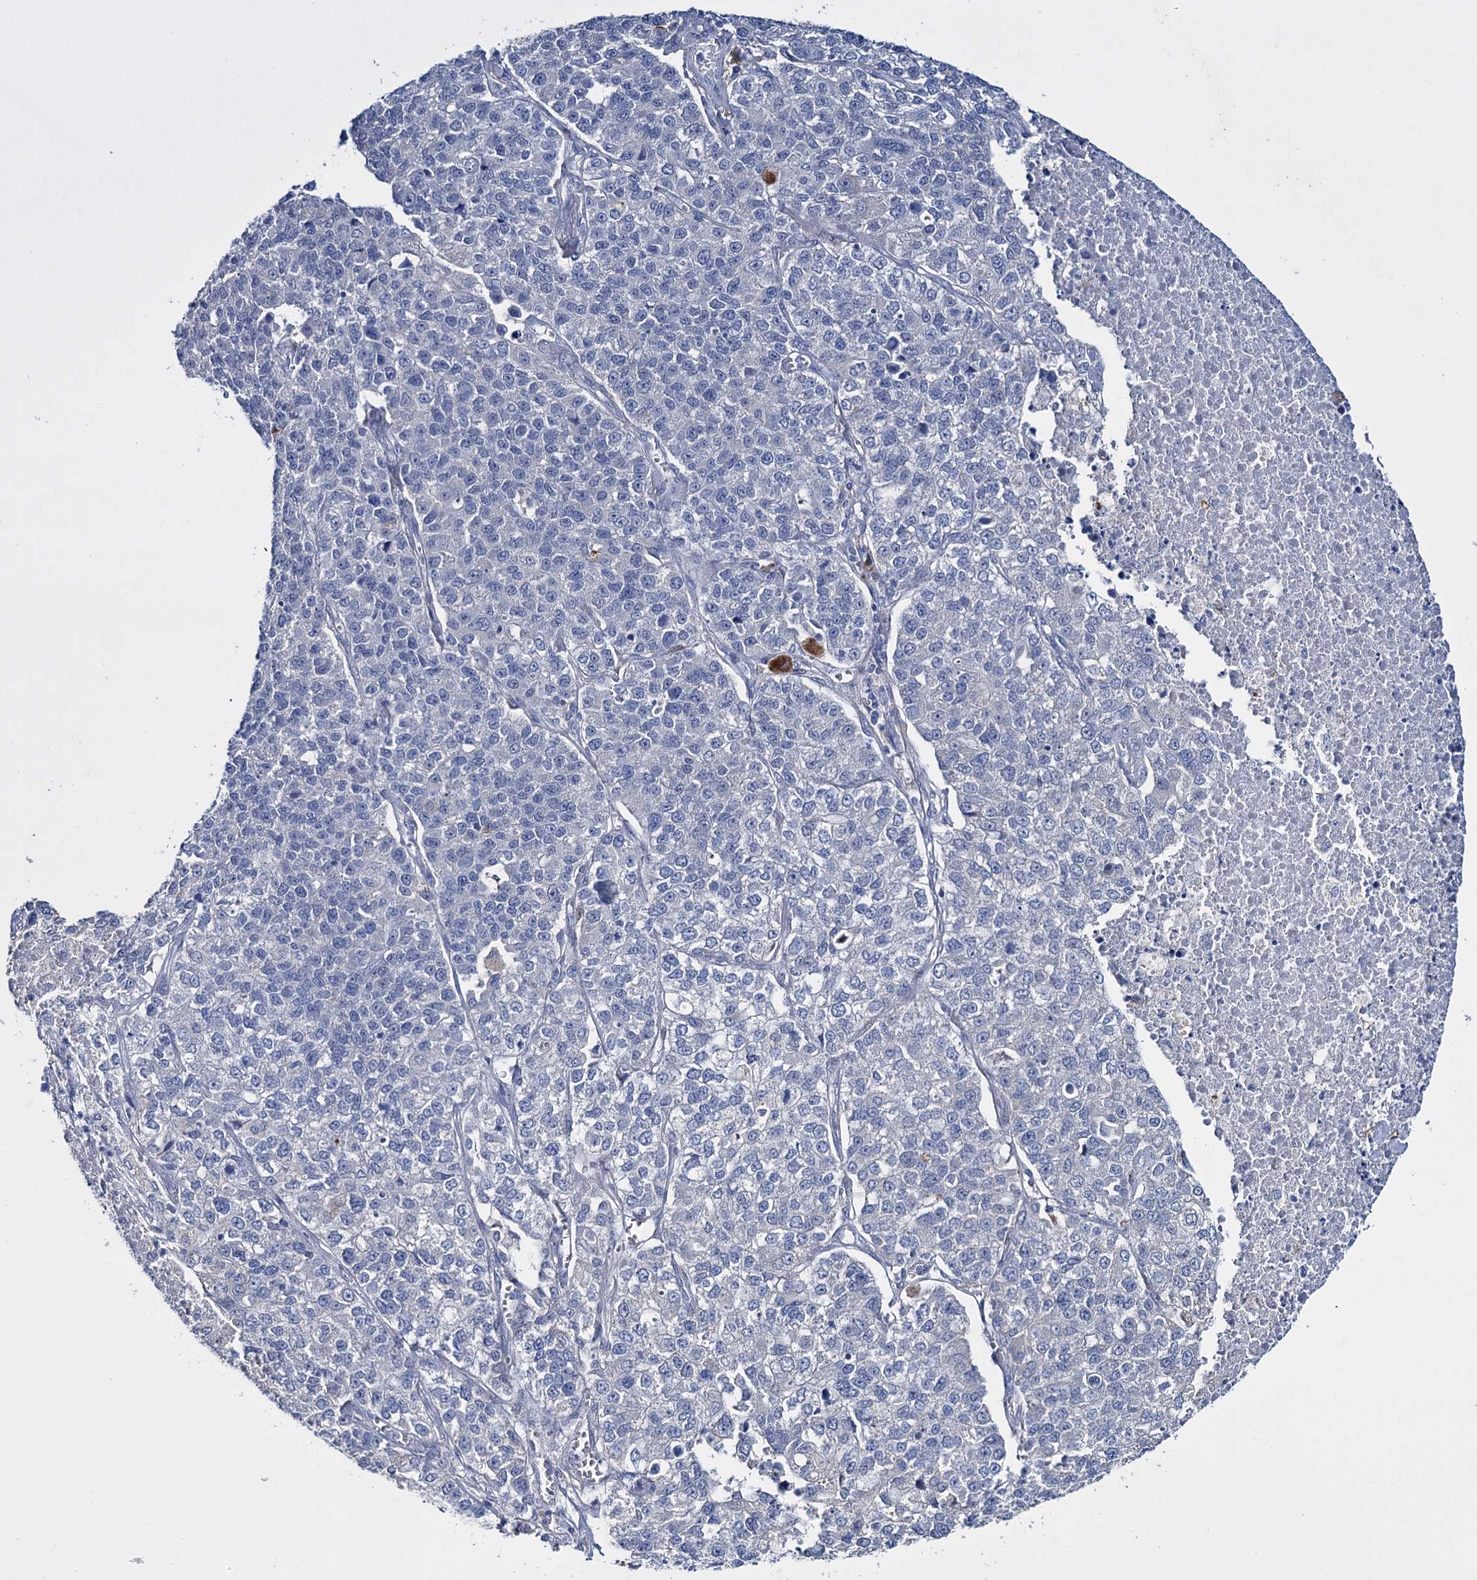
{"staining": {"intensity": "negative", "quantity": "none", "location": "none"}, "tissue": "lung cancer", "cell_type": "Tumor cells", "image_type": "cancer", "snomed": [{"axis": "morphology", "description": "Adenocarcinoma, NOS"}, {"axis": "topography", "description": "Lung"}], "caption": "A histopathology image of adenocarcinoma (lung) stained for a protein exhibits no brown staining in tumor cells.", "gene": "LYZL4", "patient": {"sex": "male", "age": 49}}